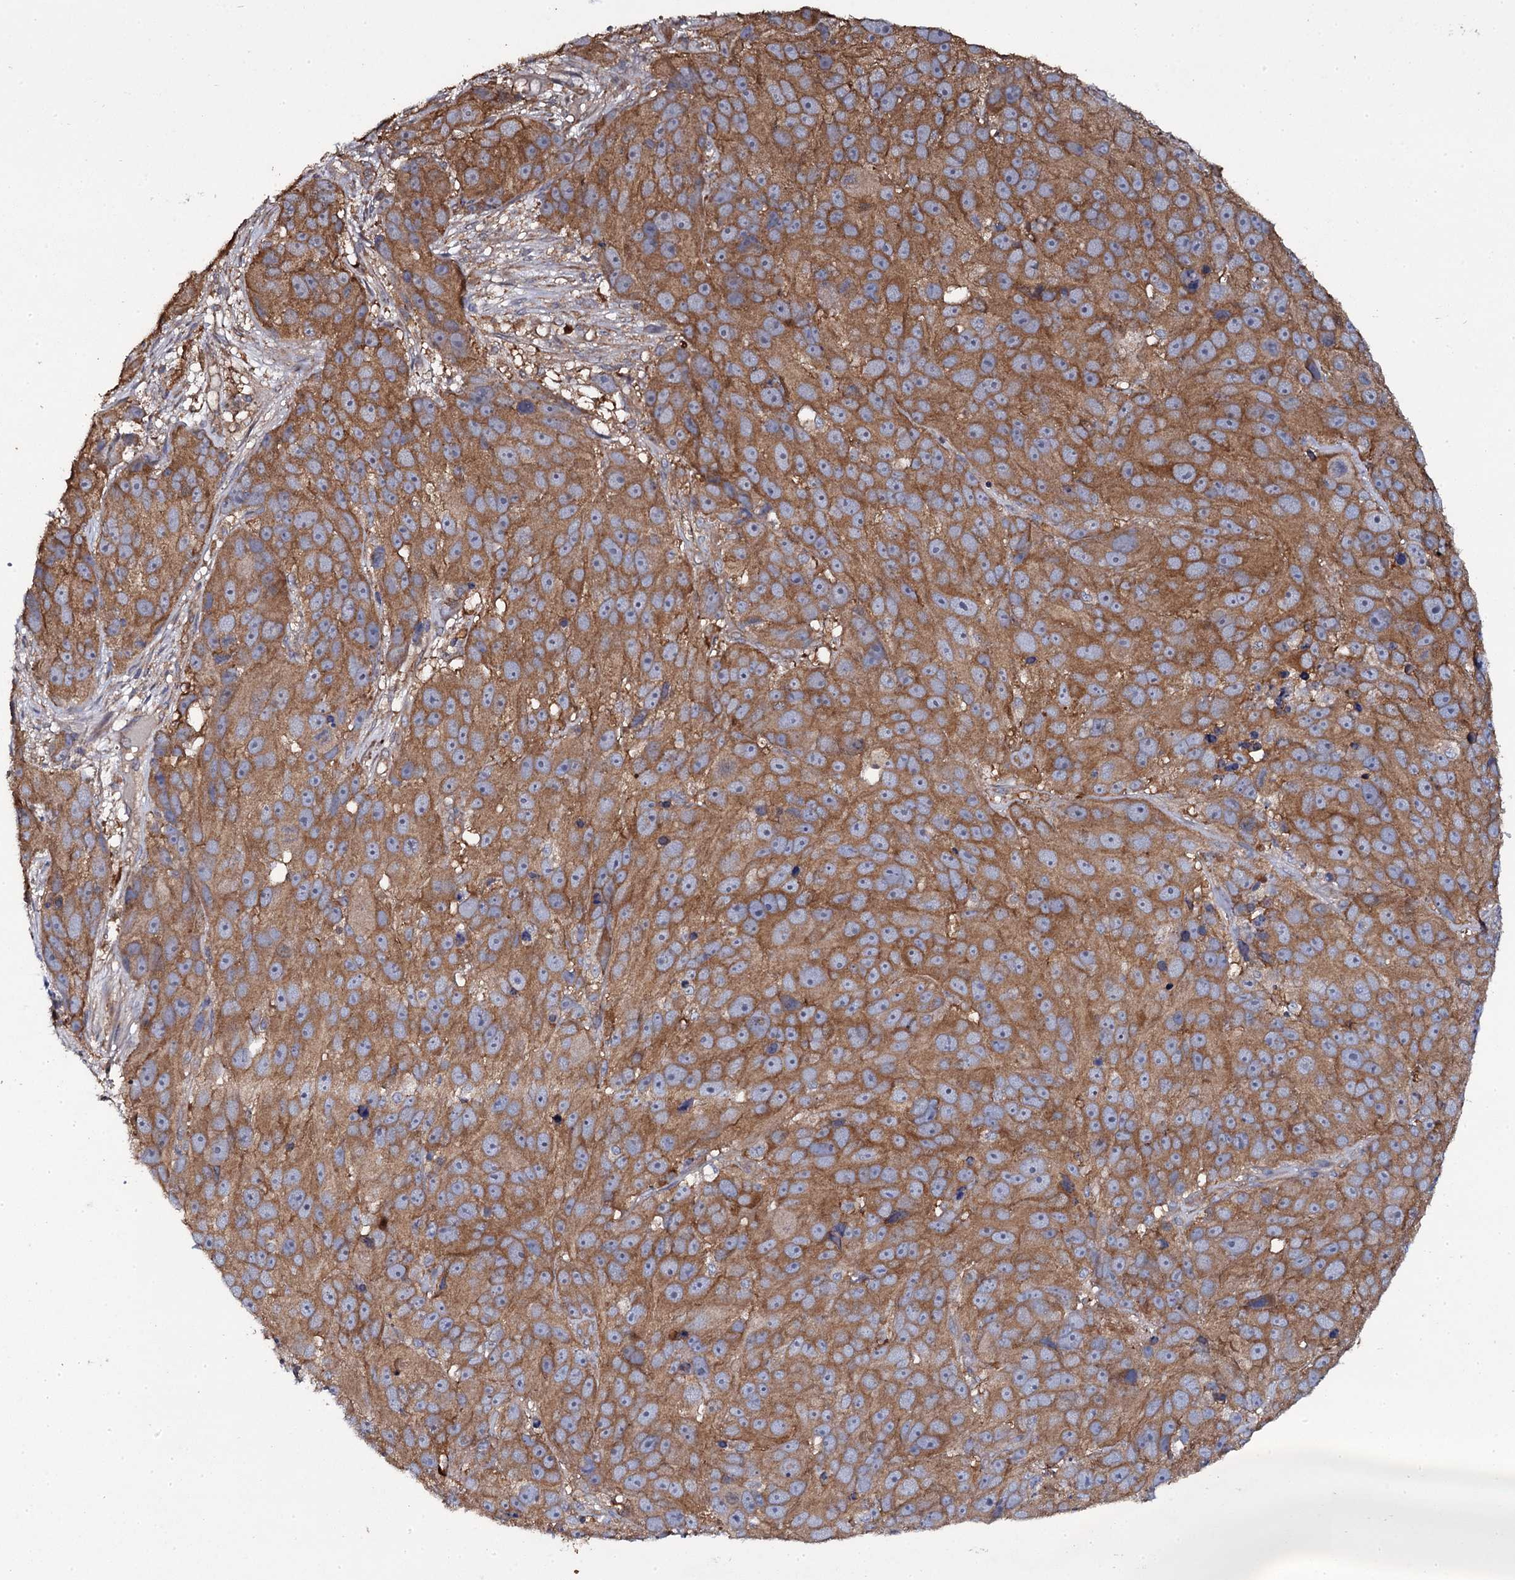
{"staining": {"intensity": "moderate", "quantity": ">75%", "location": "cytoplasmic/membranous"}, "tissue": "melanoma", "cell_type": "Tumor cells", "image_type": "cancer", "snomed": [{"axis": "morphology", "description": "Malignant melanoma, NOS"}, {"axis": "topography", "description": "Skin"}], "caption": "The photomicrograph exhibits immunohistochemical staining of melanoma. There is moderate cytoplasmic/membranous staining is identified in about >75% of tumor cells. (brown staining indicates protein expression, while blue staining denotes nuclei).", "gene": "TTC23", "patient": {"sex": "male", "age": 84}}